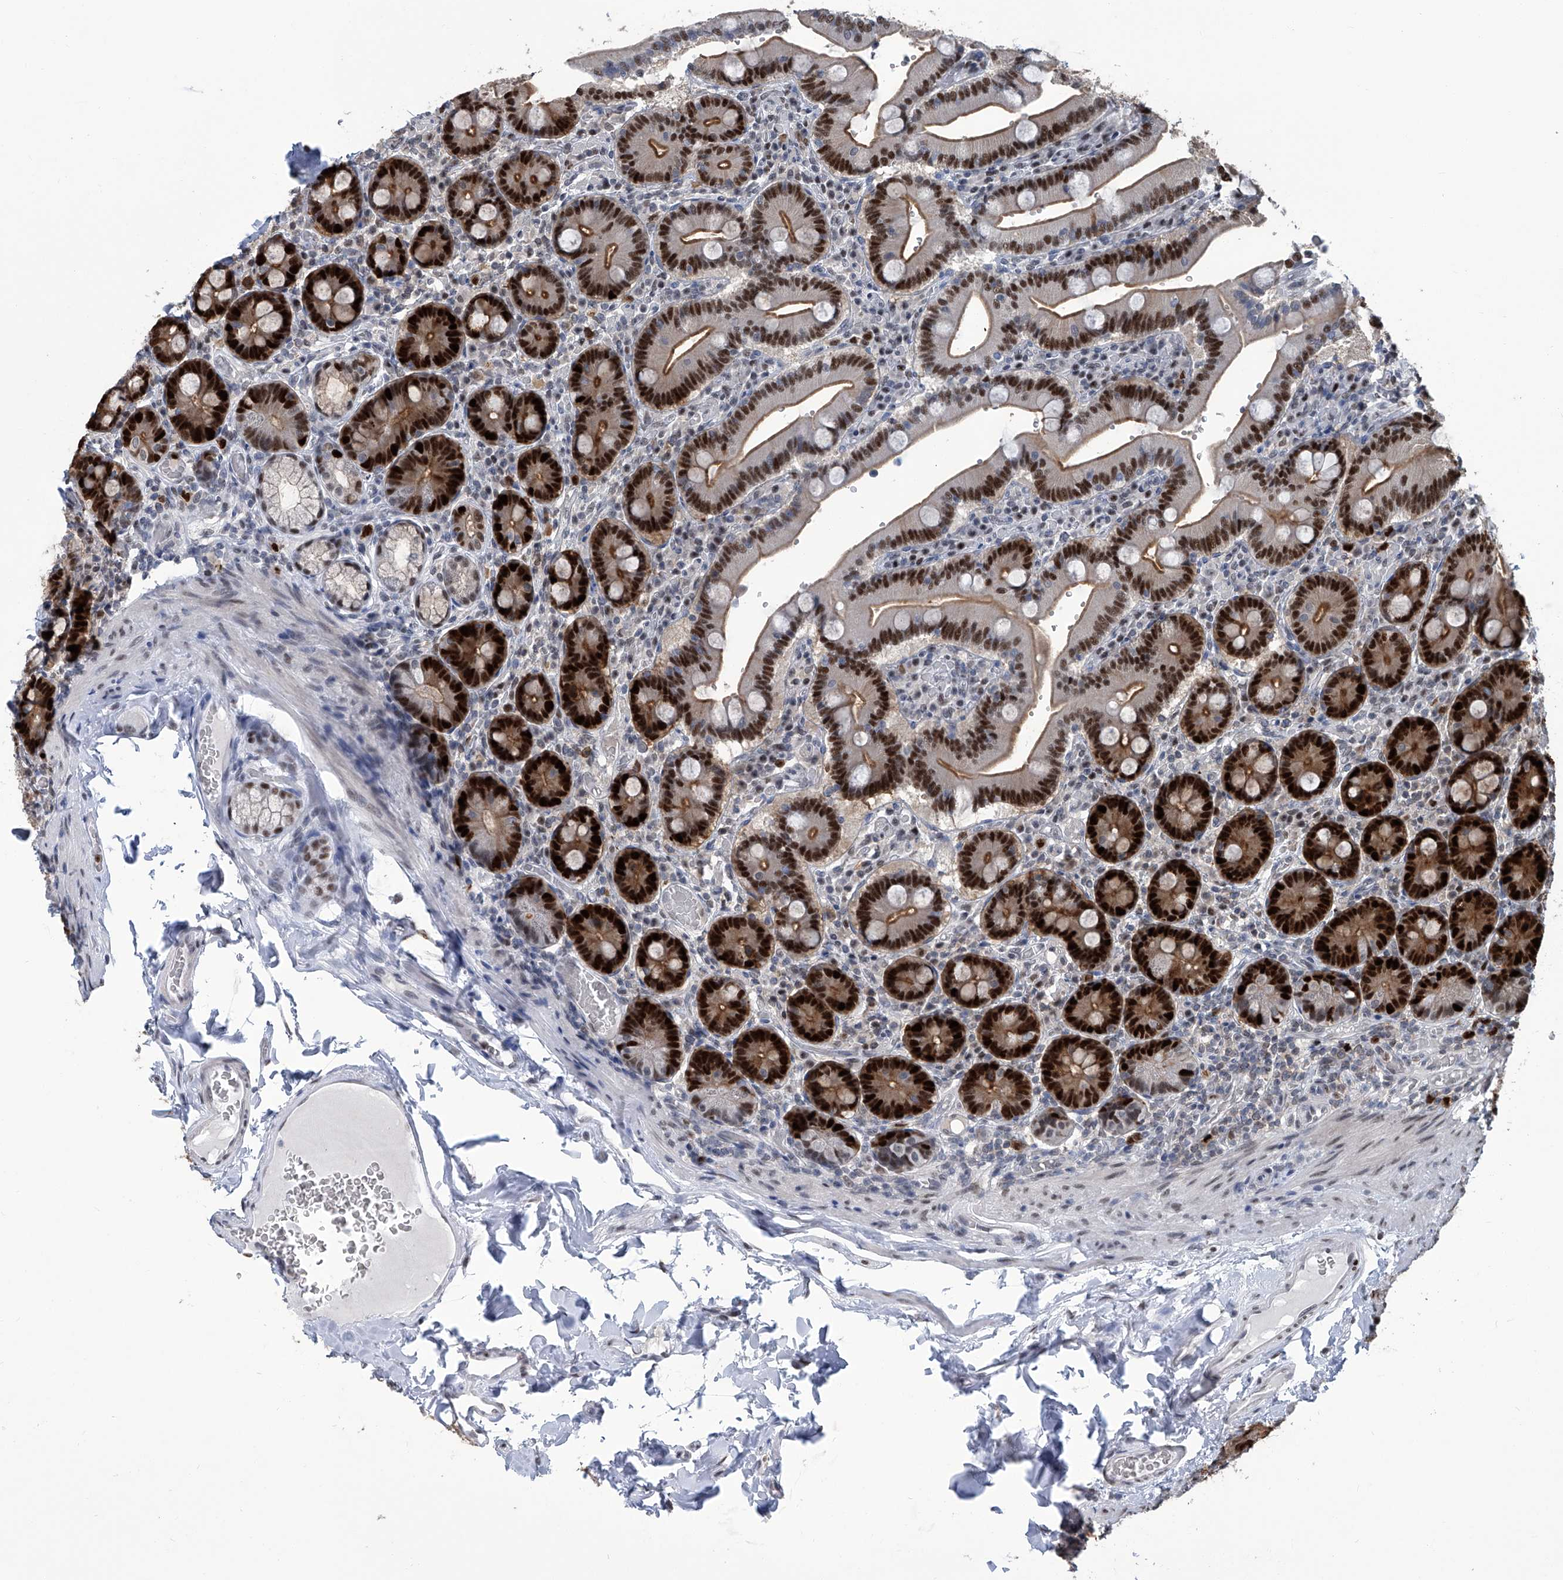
{"staining": {"intensity": "strong", "quantity": ">75%", "location": "cytoplasmic/membranous,nuclear"}, "tissue": "duodenum", "cell_type": "Glandular cells", "image_type": "normal", "snomed": [{"axis": "morphology", "description": "Normal tissue, NOS"}, {"axis": "topography", "description": "Duodenum"}], "caption": "Glandular cells exhibit strong cytoplasmic/membranous,nuclear staining in approximately >75% of cells in normal duodenum.", "gene": "PCNA", "patient": {"sex": "female", "age": 62}}